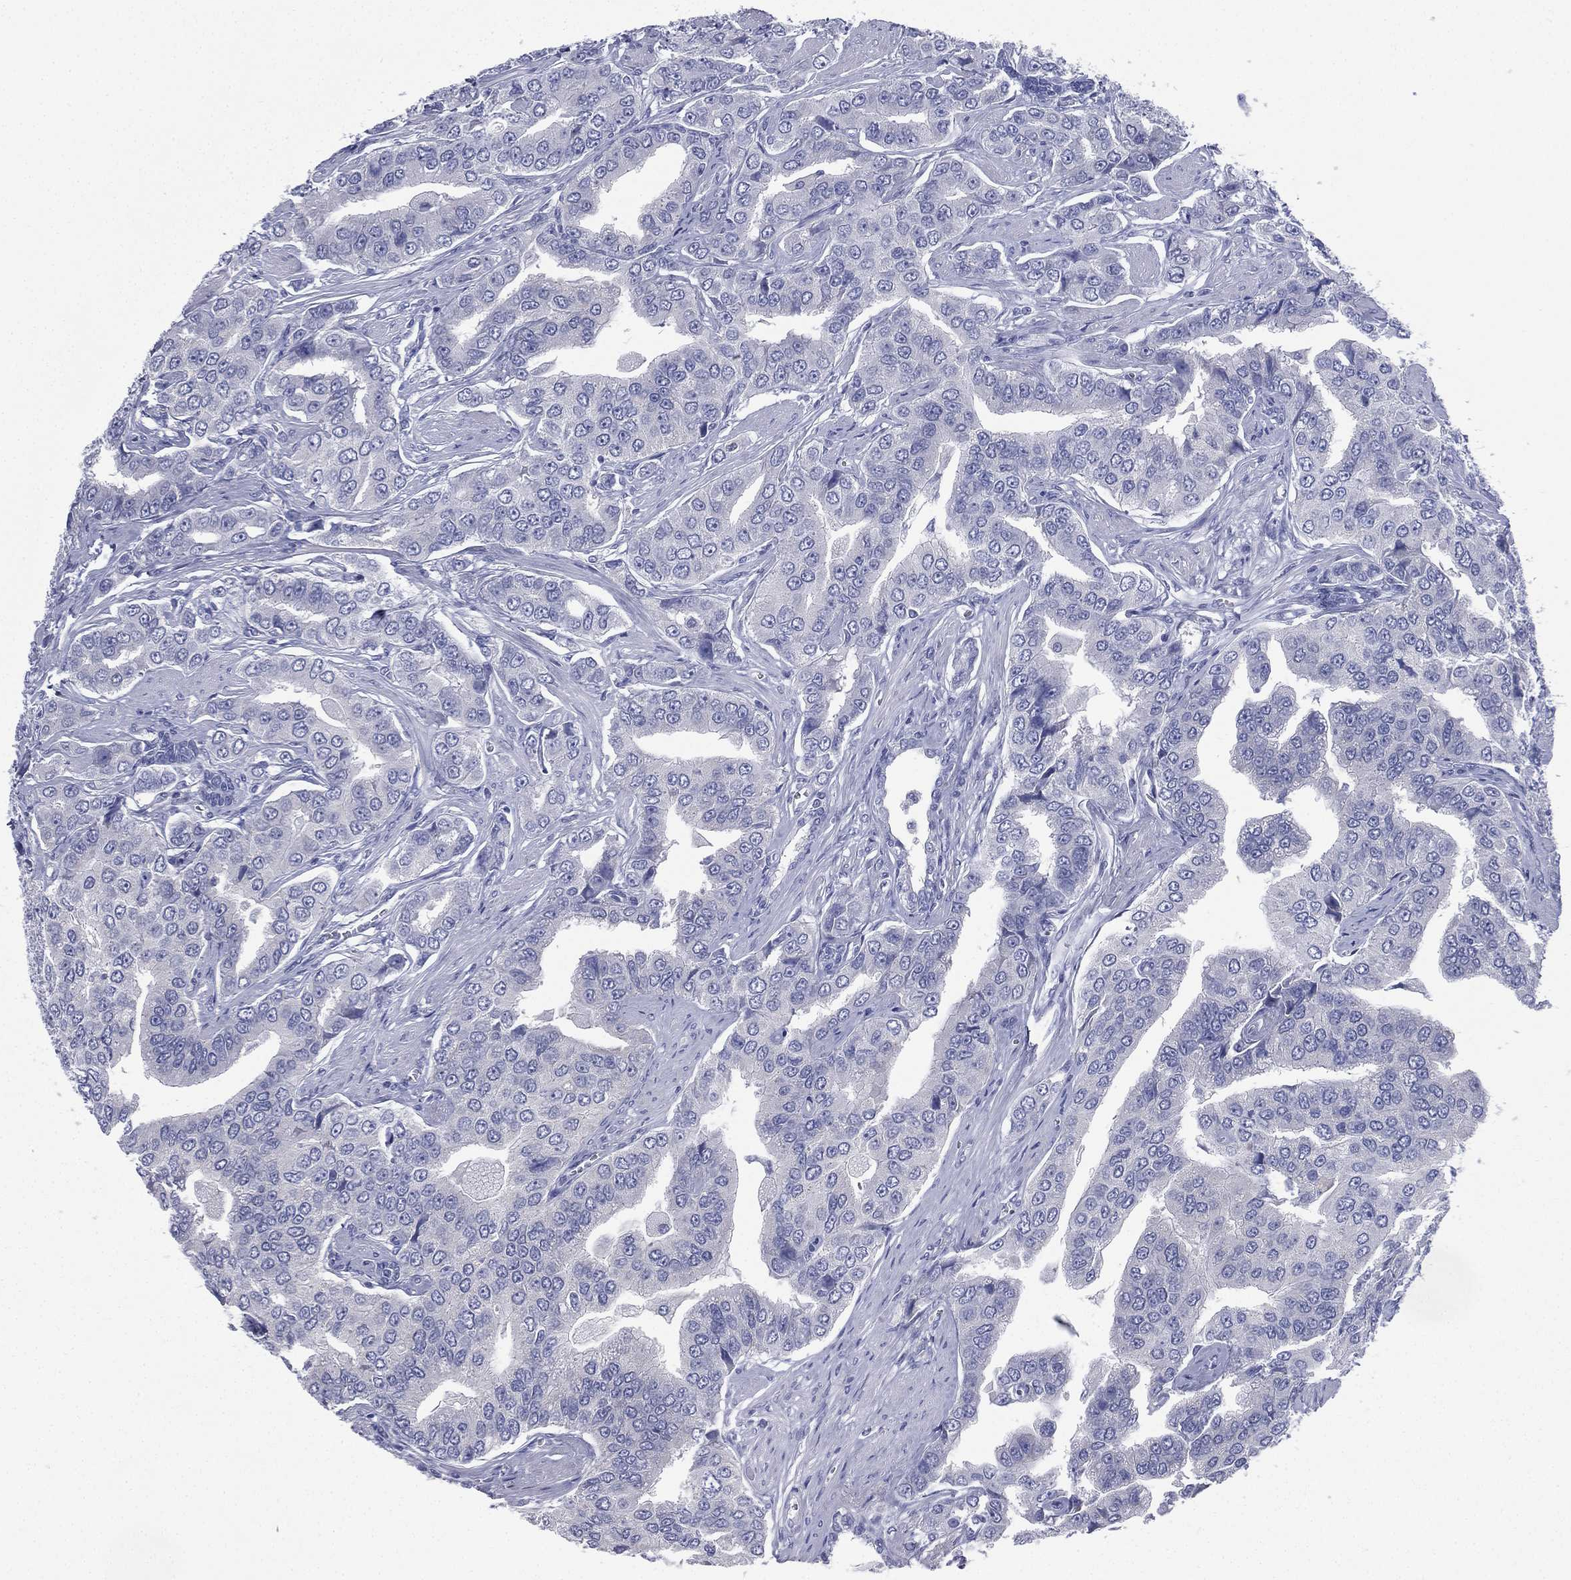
{"staining": {"intensity": "negative", "quantity": "none", "location": "none"}, "tissue": "prostate cancer", "cell_type": "Tumor cells", "image_type": "cancer", "snomed": [{"axis": "morphology", "description": "Adenocarcinoma, NOS"}, {"axis": "topography", "description": "Prostate and seminal vesicle, NOS"}, {"axis": "topography", "description": "Prostate"}], "caption": "Human prostate cancer stained for a protein using immunohistochemistry (IHC) demonstrates no staining in tumor cells.", "gene": "FCER2", "patient": {"sex": "male", "age": 69}}